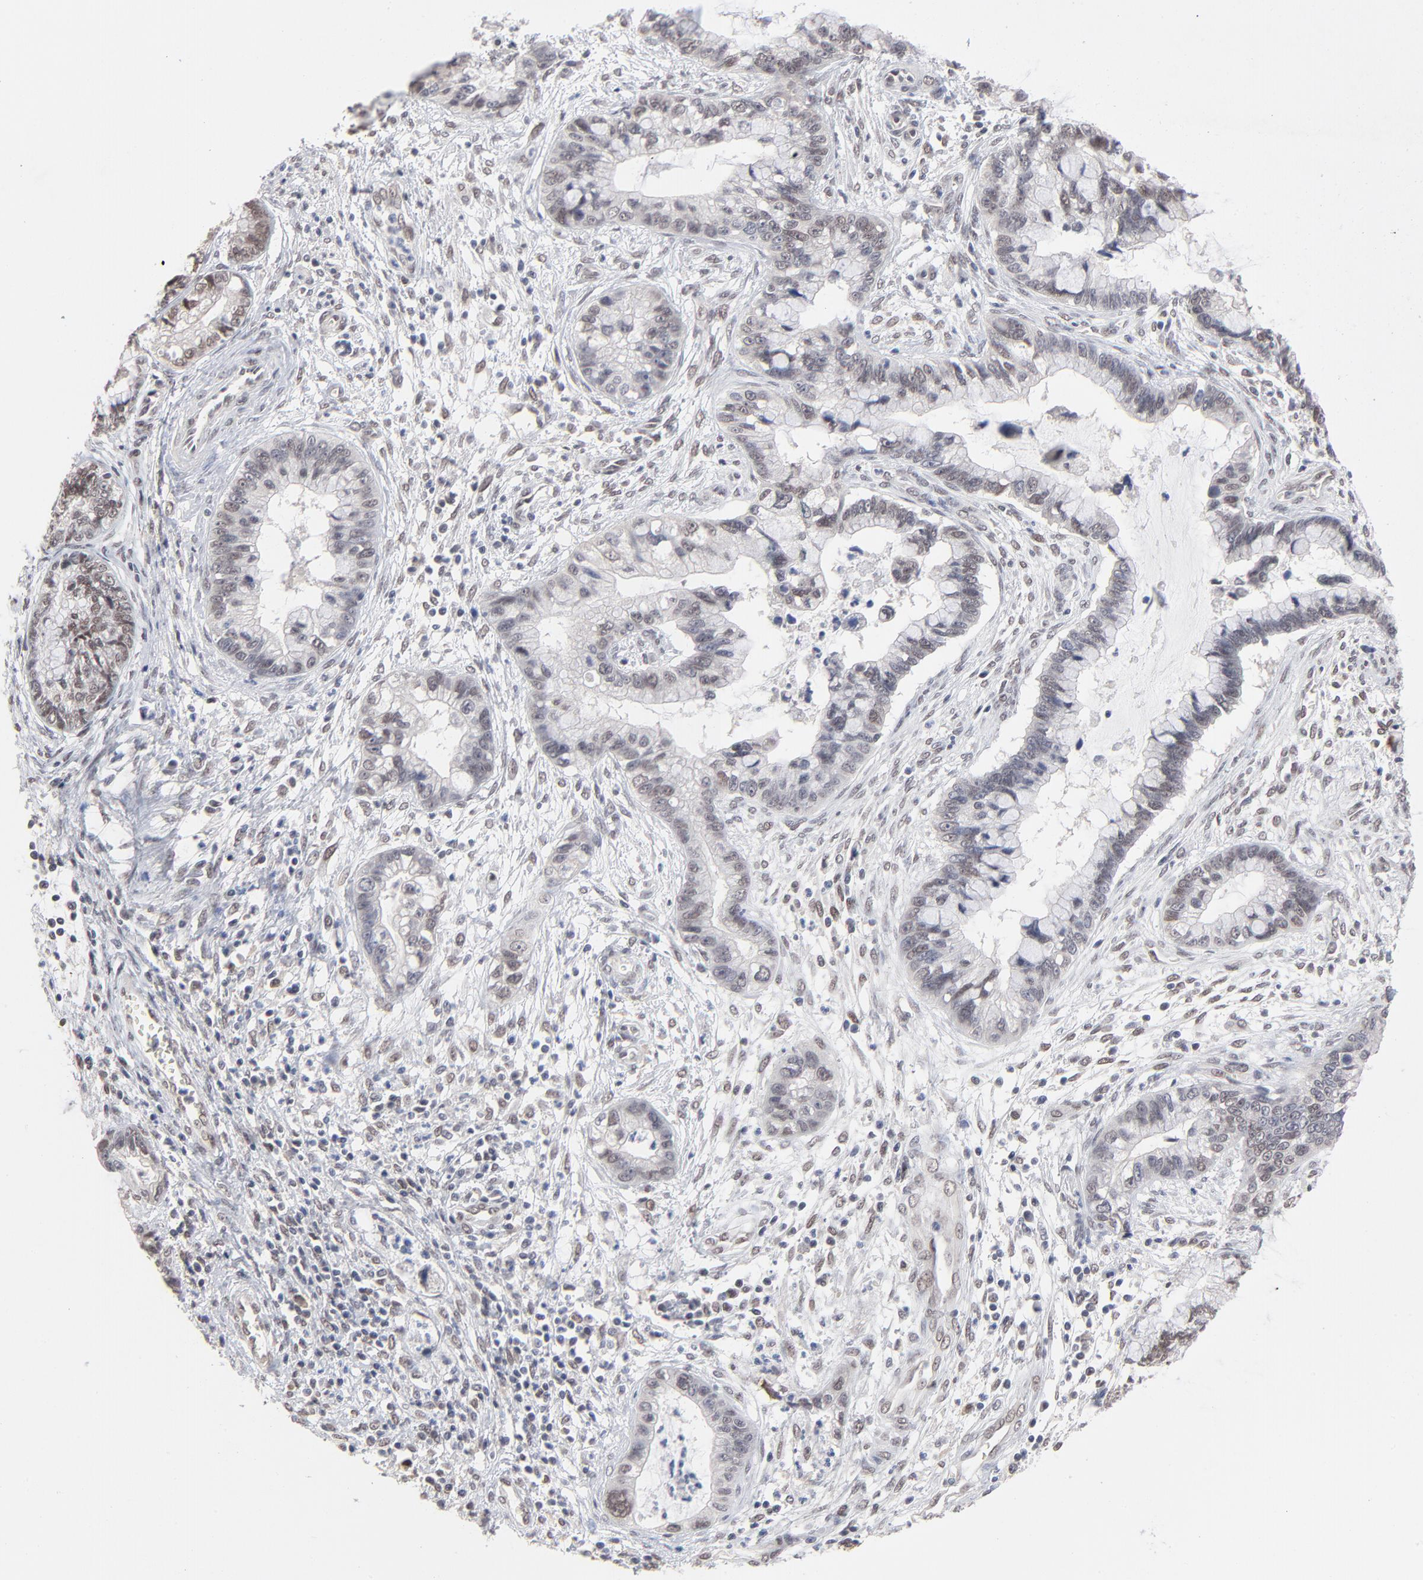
{"staining": {"intensity": "moderate", "quantity": "25%-75%", "location": "nuclear"}, "tissue": "cervical cancer", "cell_type": "Tumor cells", "image_type": "cancer", "snomed": [{"axis": "morphology", "description": "Adenocarcinoma, NOS"}, {"axis": "topography", "description": "Cervix"}], "caption": "Brown immunohistochemical staining in cervical adenocarcinoma shows moderate nuclear staining in about 25%-75% of tumor cells.", "gene": "MBIP", "patient": {"sex": "female", "age": 44}}